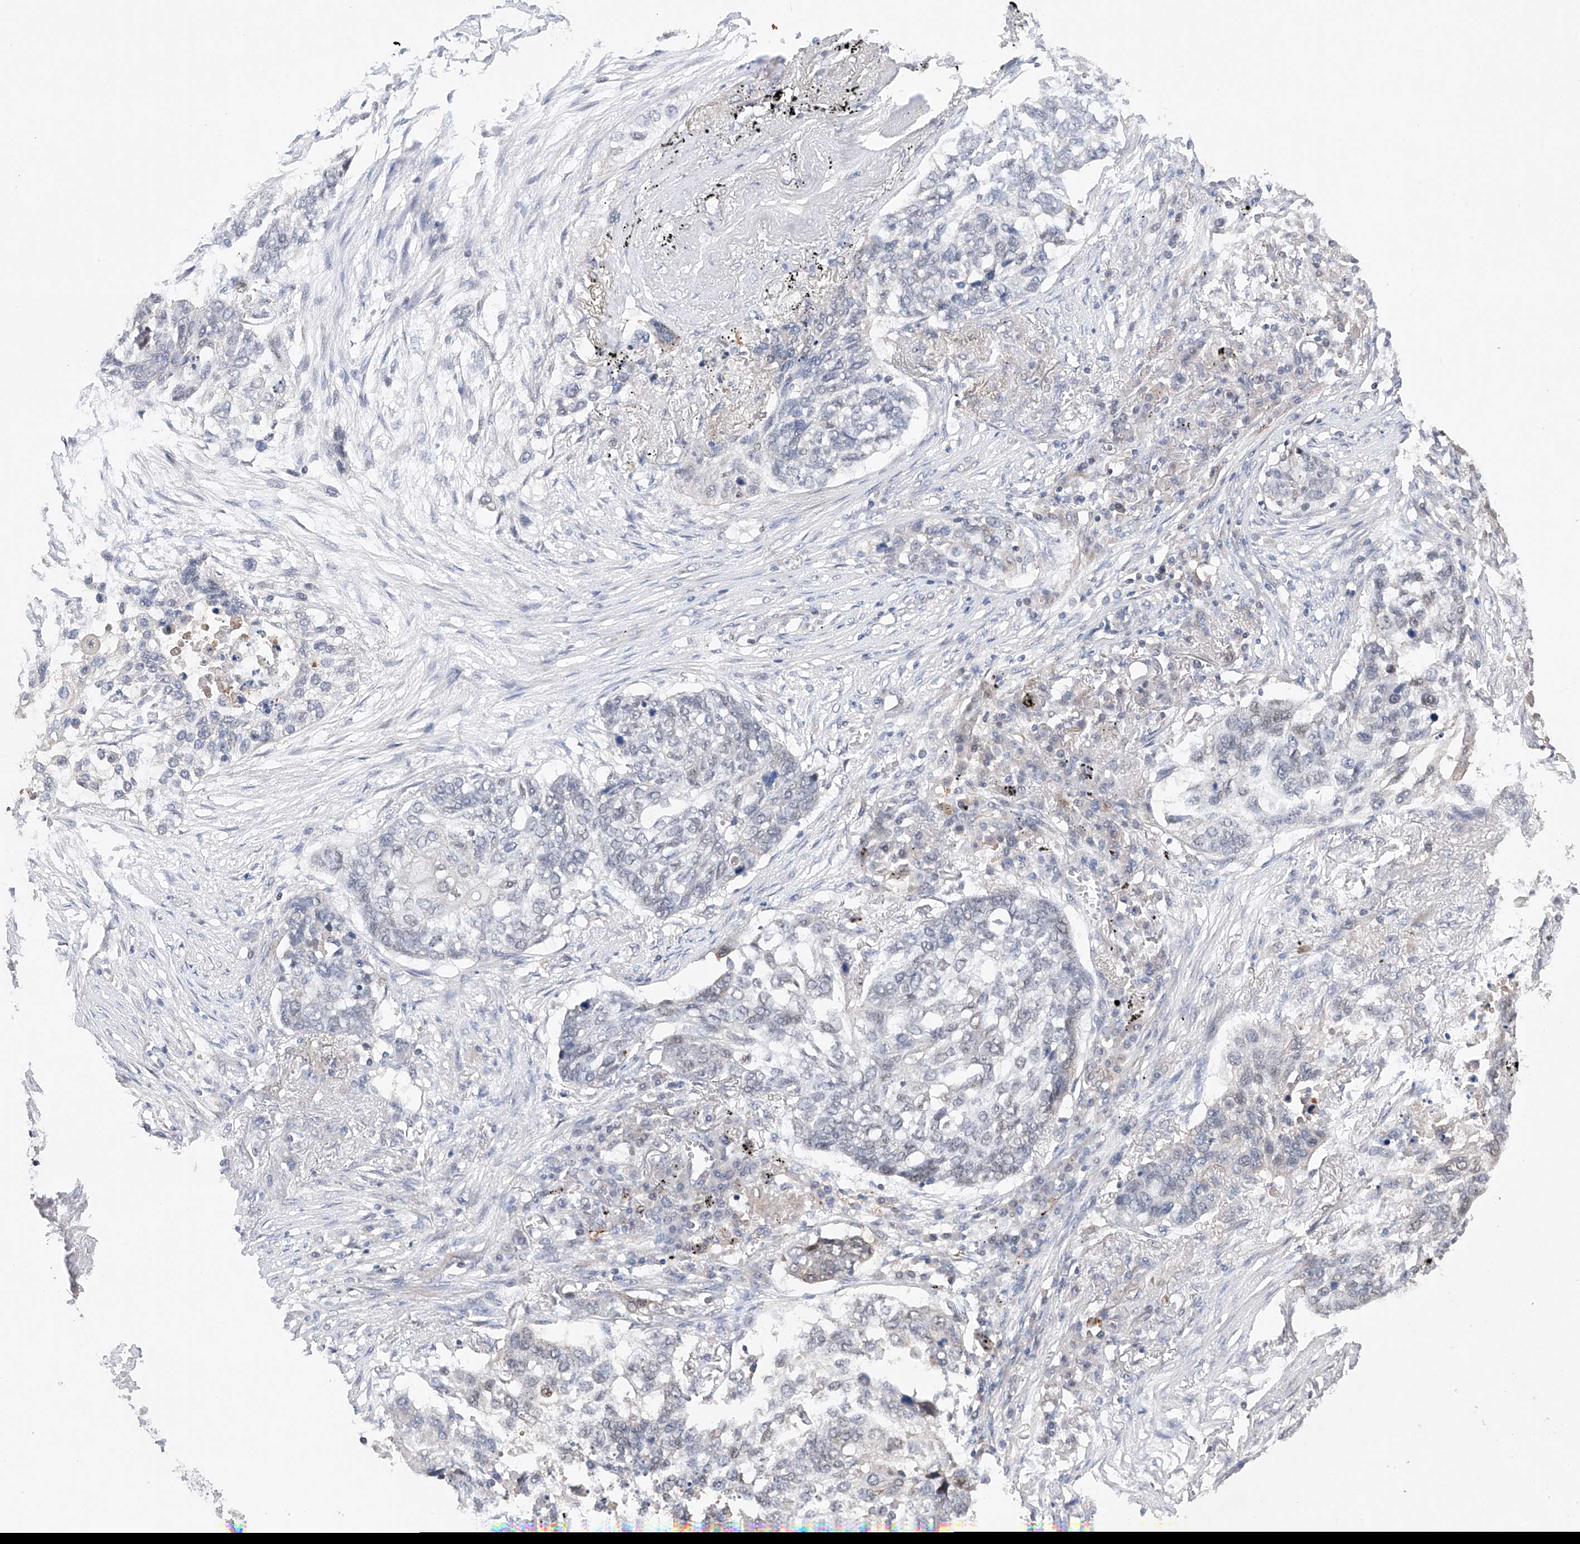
{"staining": {"intensity": "negative", "quantity": "none", "location": "none"}, "tissue": "lung cancer", "cell_type": "Tumor cells", "image_type": "cancer", "snomed": [{"axis": "morphology", "description": "Squamous cell carcinoma, NOS"}, {"axis": "topography", "description": "Lung"}], "caption": "Immunohistochemistry of squamous cell carcinoma (lung) shows no positivity in tumor cells.", "gene": "AFG1L", "patient": {"sex": "female", "age": 63}}